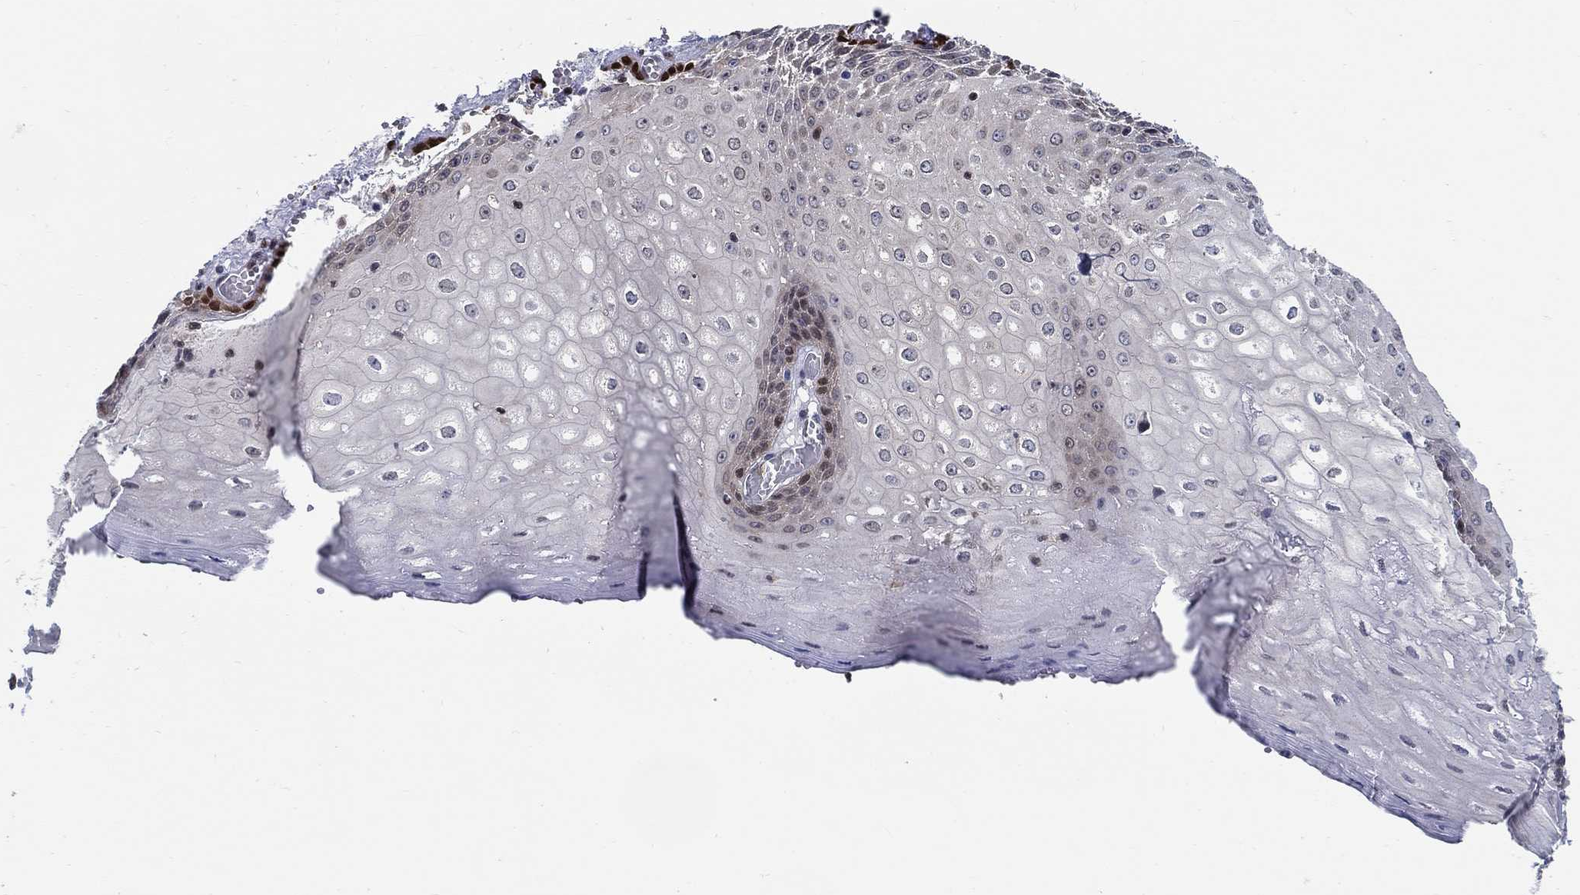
{"staining": {"intensity": "strong", "quantity": "<25%", "location": "nuclear"}, "tissue": "esophagus", "cell_type": "Squamous epithelial cells", "image_type": "normal", "snomed": [{"axis": "morphology", "description": "Normal tissue, NOS"}, {"axis": "topography", "description": "Esophagus"}], "caption": "Immunohistochemical staining of benign esophagus reveals medium levels of strong nuclear staining in about <25% of squamous epithelial cells. The protein is shown in brown color, while the nuclei are stained blue.", "gene": "ZNF594", "patient": {"sex": "male", "age": 58}}